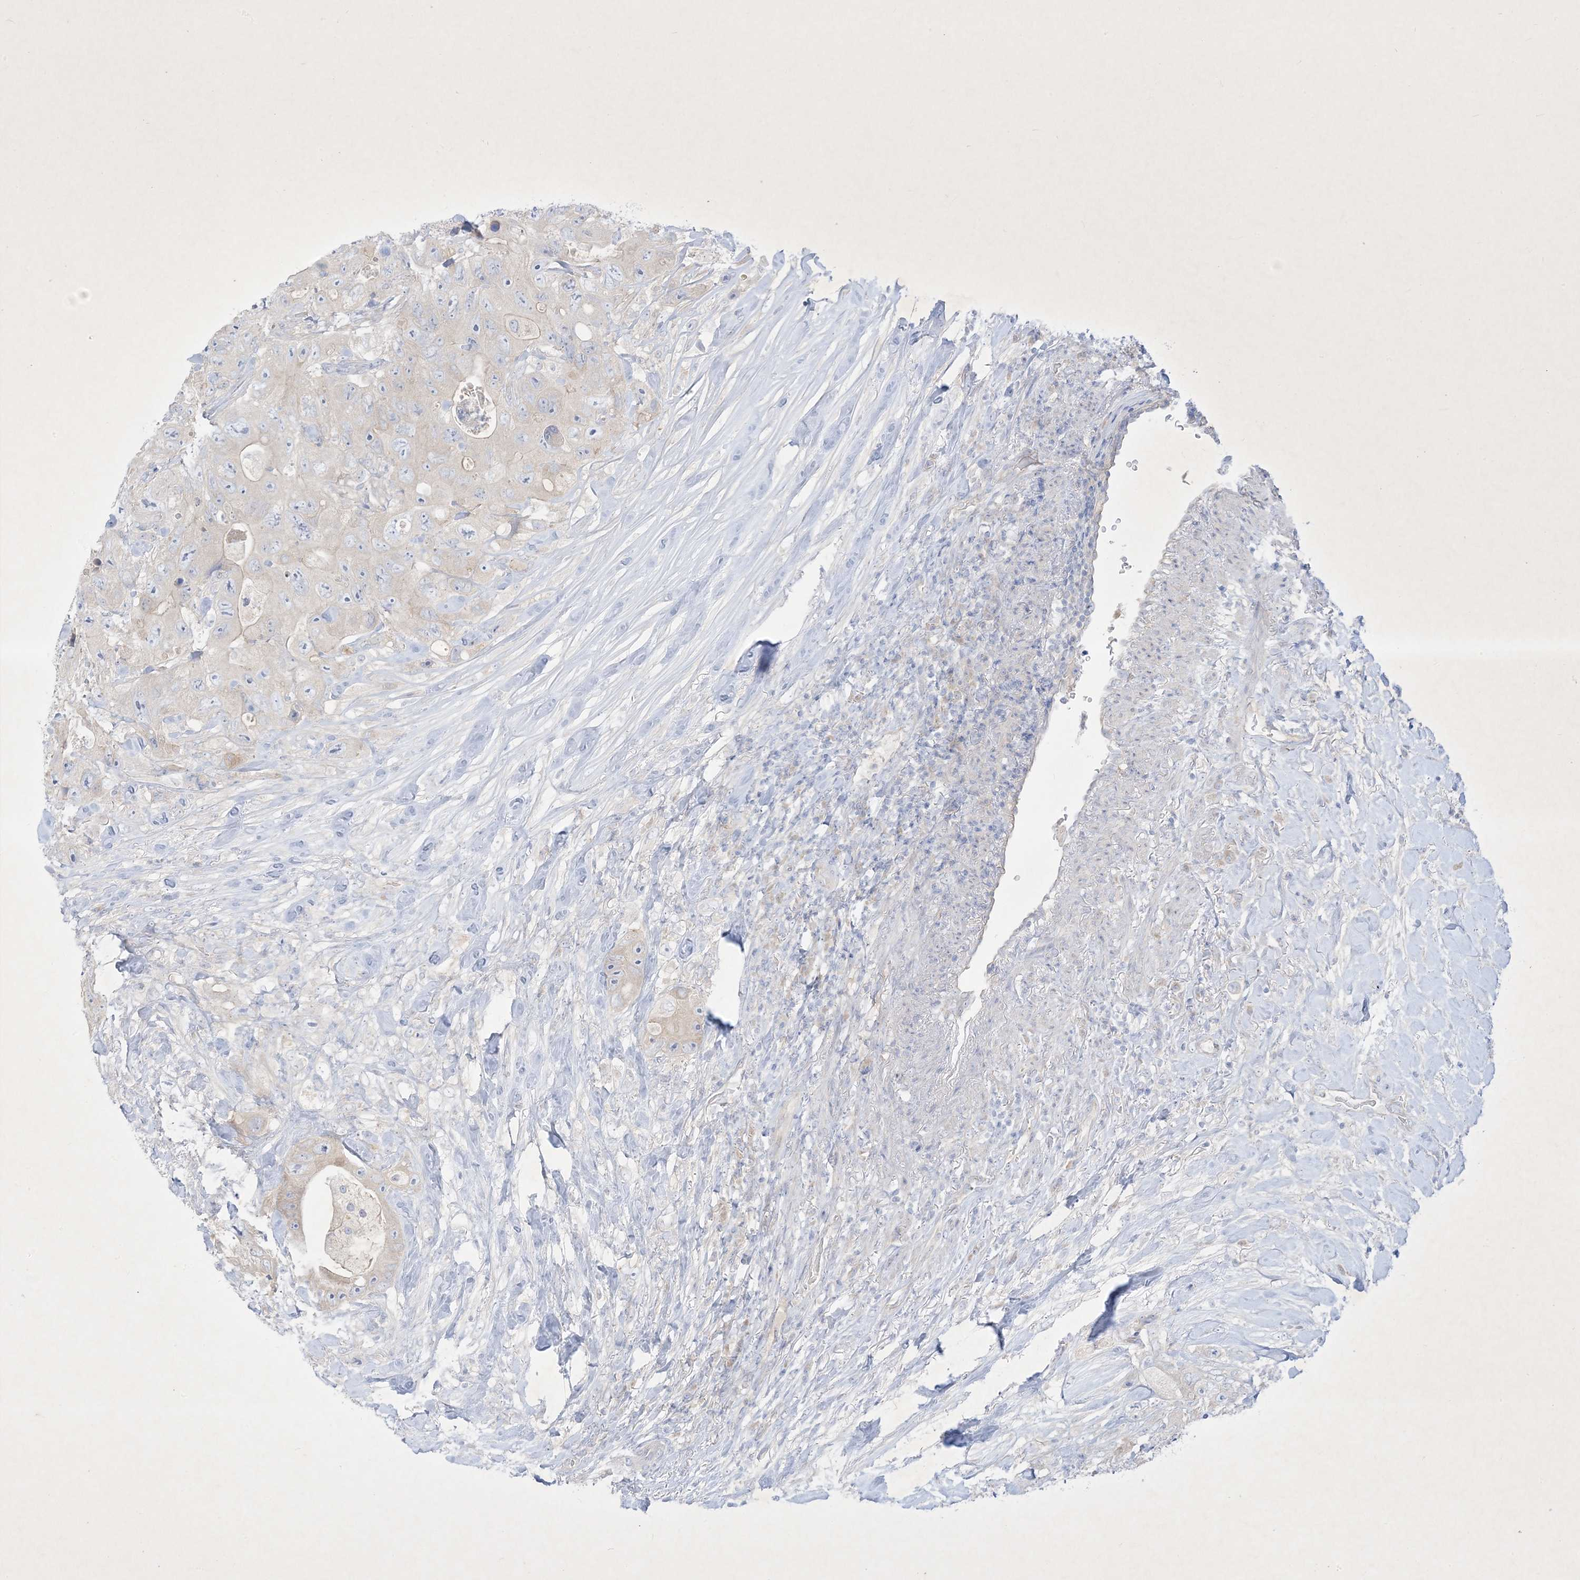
{"staining": {"intensity": "negative", "quantity": "none", "location": "none"}, "tissue": "colorectal cancer", "cell_type": "Tumor cells", "image_type": "cancer", "snomed": [{"axis": "morphology", "description": "Adenocarcinoma, NOS"}, {"axis": "topography", "description": "Colon"}], "caption": "The immunohistochemistry image has no significant positivity in tumor cells of colorectal cancer (adenocarcinoma) tissue.", "gene": "PLEKHA3", "patient": {"sex": "female", "age": 46}}